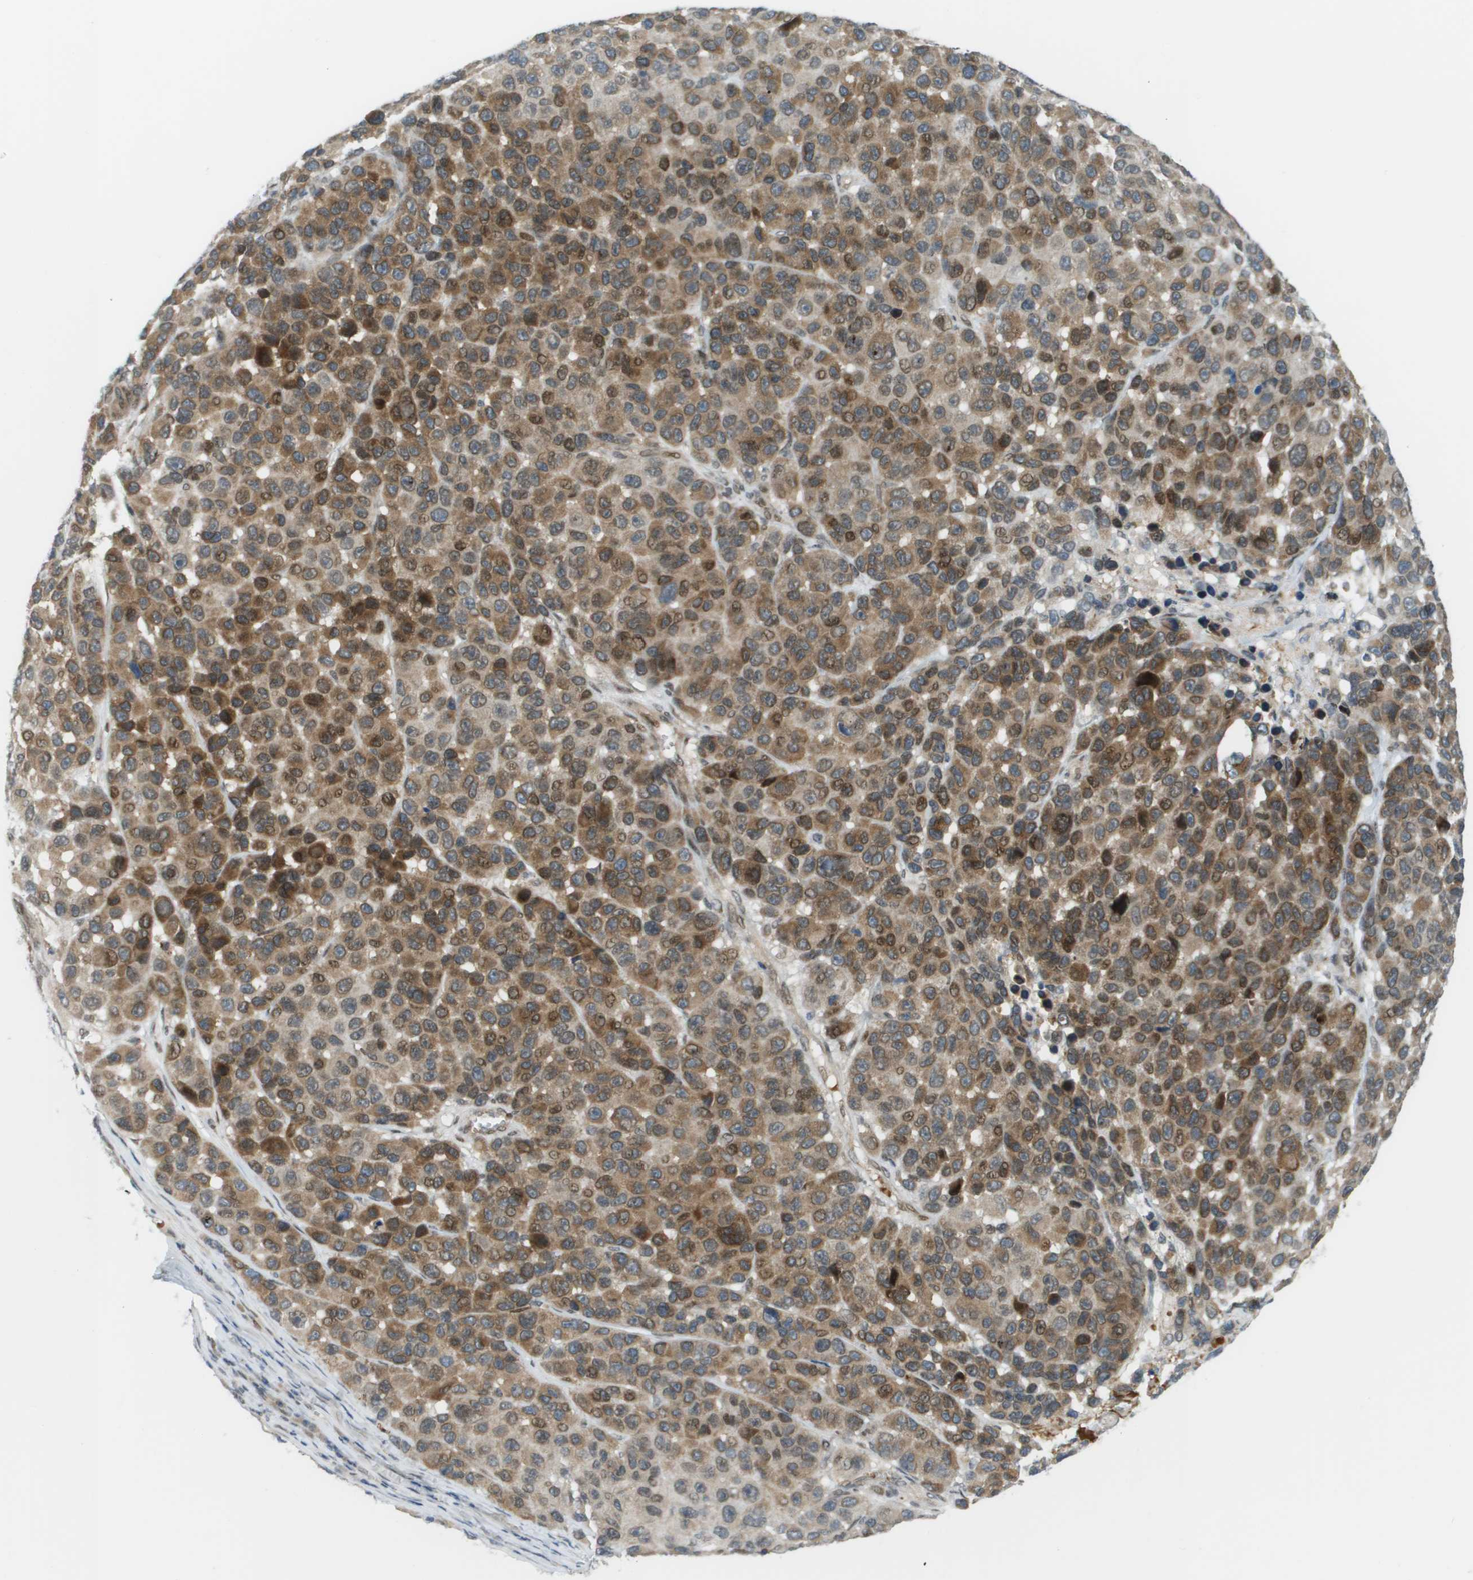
{"staining": {"intensity": "moderate", "quantity": ">75%", "location": "cytoplasmic/membranous,nuclear"}, "tissue": "melanoma", "cell_type": "Tumor cells", "image_type": "cancer", "snomed": [{"axis": "morphology", "description": "Malignant melanoma, NOS"}, {"axis": "topography", "description": "Skin"}], "caption": "Moderate cytoplasmic/membranous and nuclear staining is appreciated in about >75% of tumor cells in melanoma.", "gene": "CACNB4", "patient": {"sex": "male", "age": 53}}